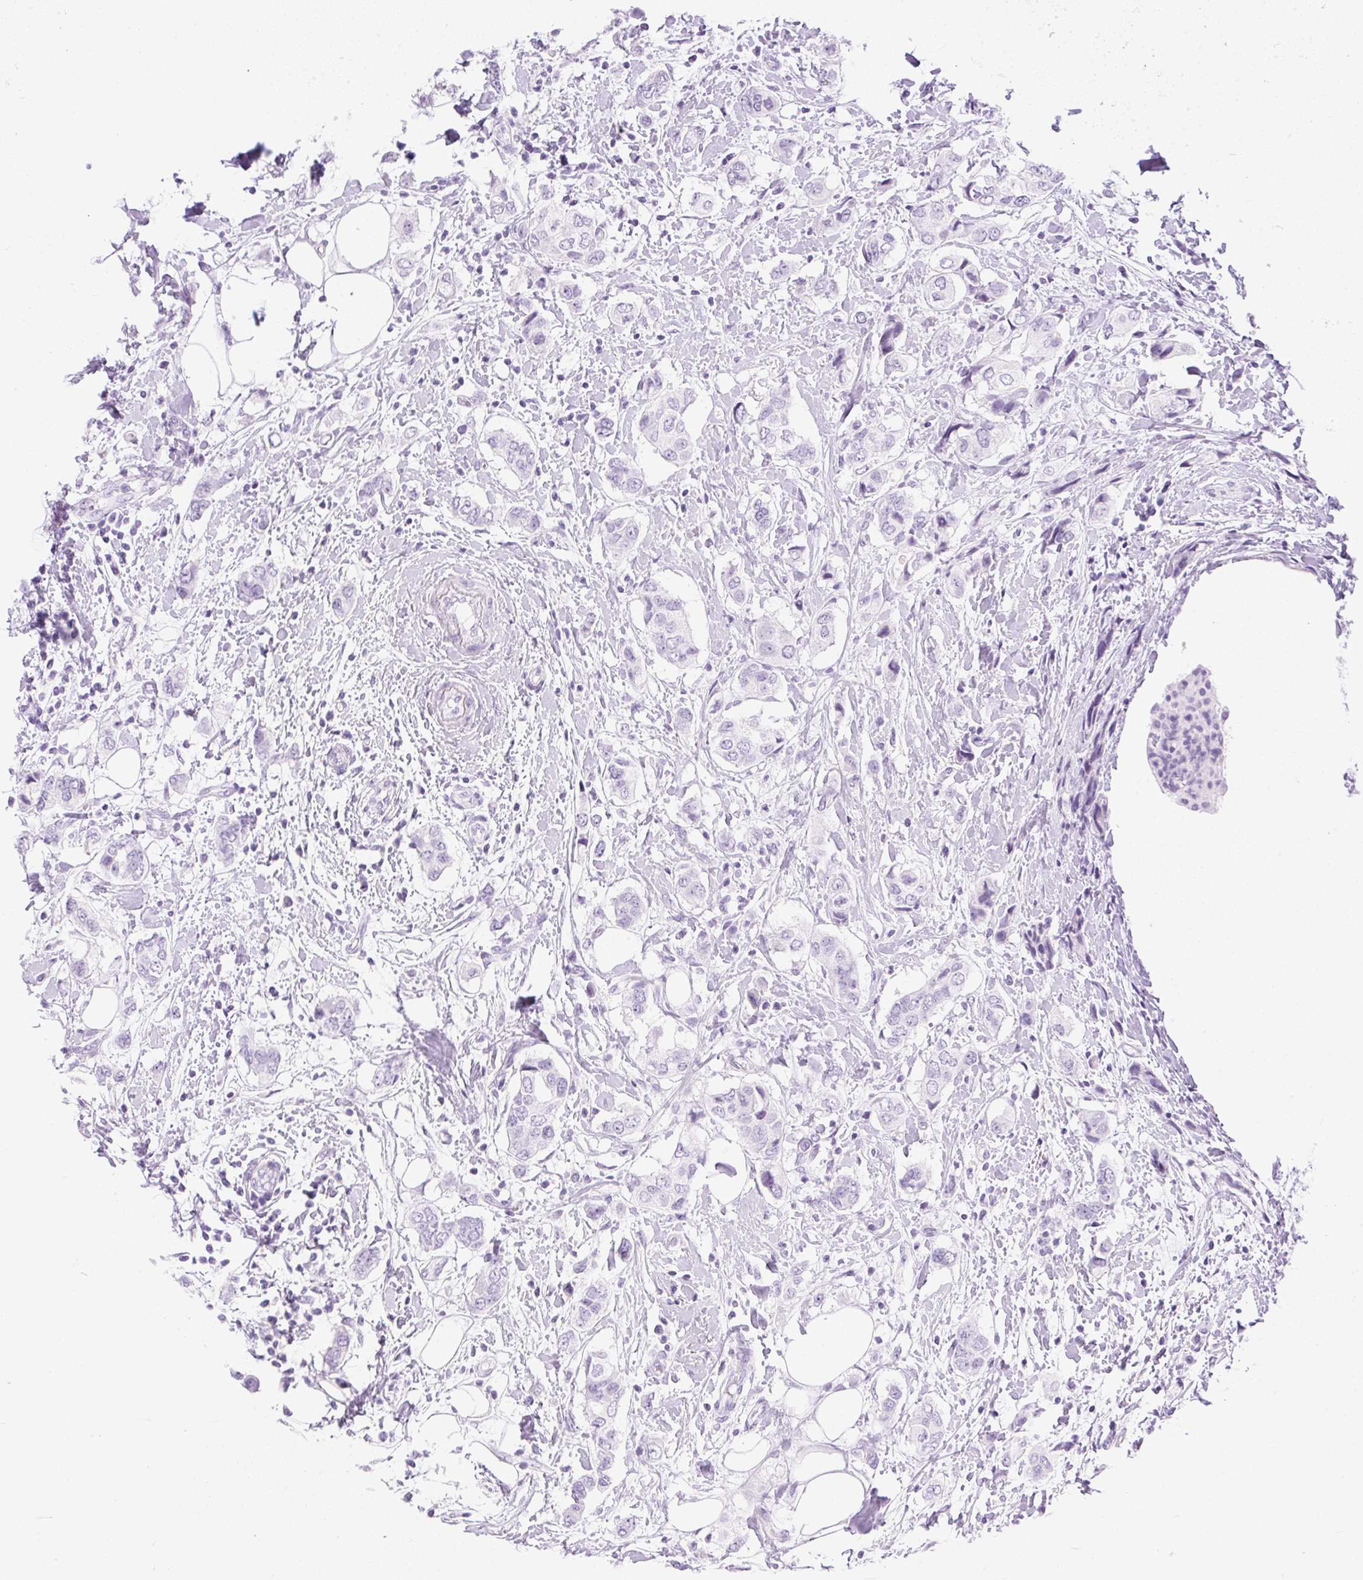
{"staining": {"intensity": "negative", "quantity": "none", "location": "none"}, "tissue": "breast cancer", "cell_type": "Tumor cells", "image_type": "cancer", "snomed": [{"axis": "morphology", "description": "Lobular carcinoma"}, {"axis": "topography", "description": "Breast"}], "caption": "Immunohistochemistry (IHC) micrograph of neoplastic tissue: breast lobular carcinoma stained with DAB displays no significant protein expression in tumor cells.", "gene": "SPRR4", "patient": {"sex": "female", "age": 51}}